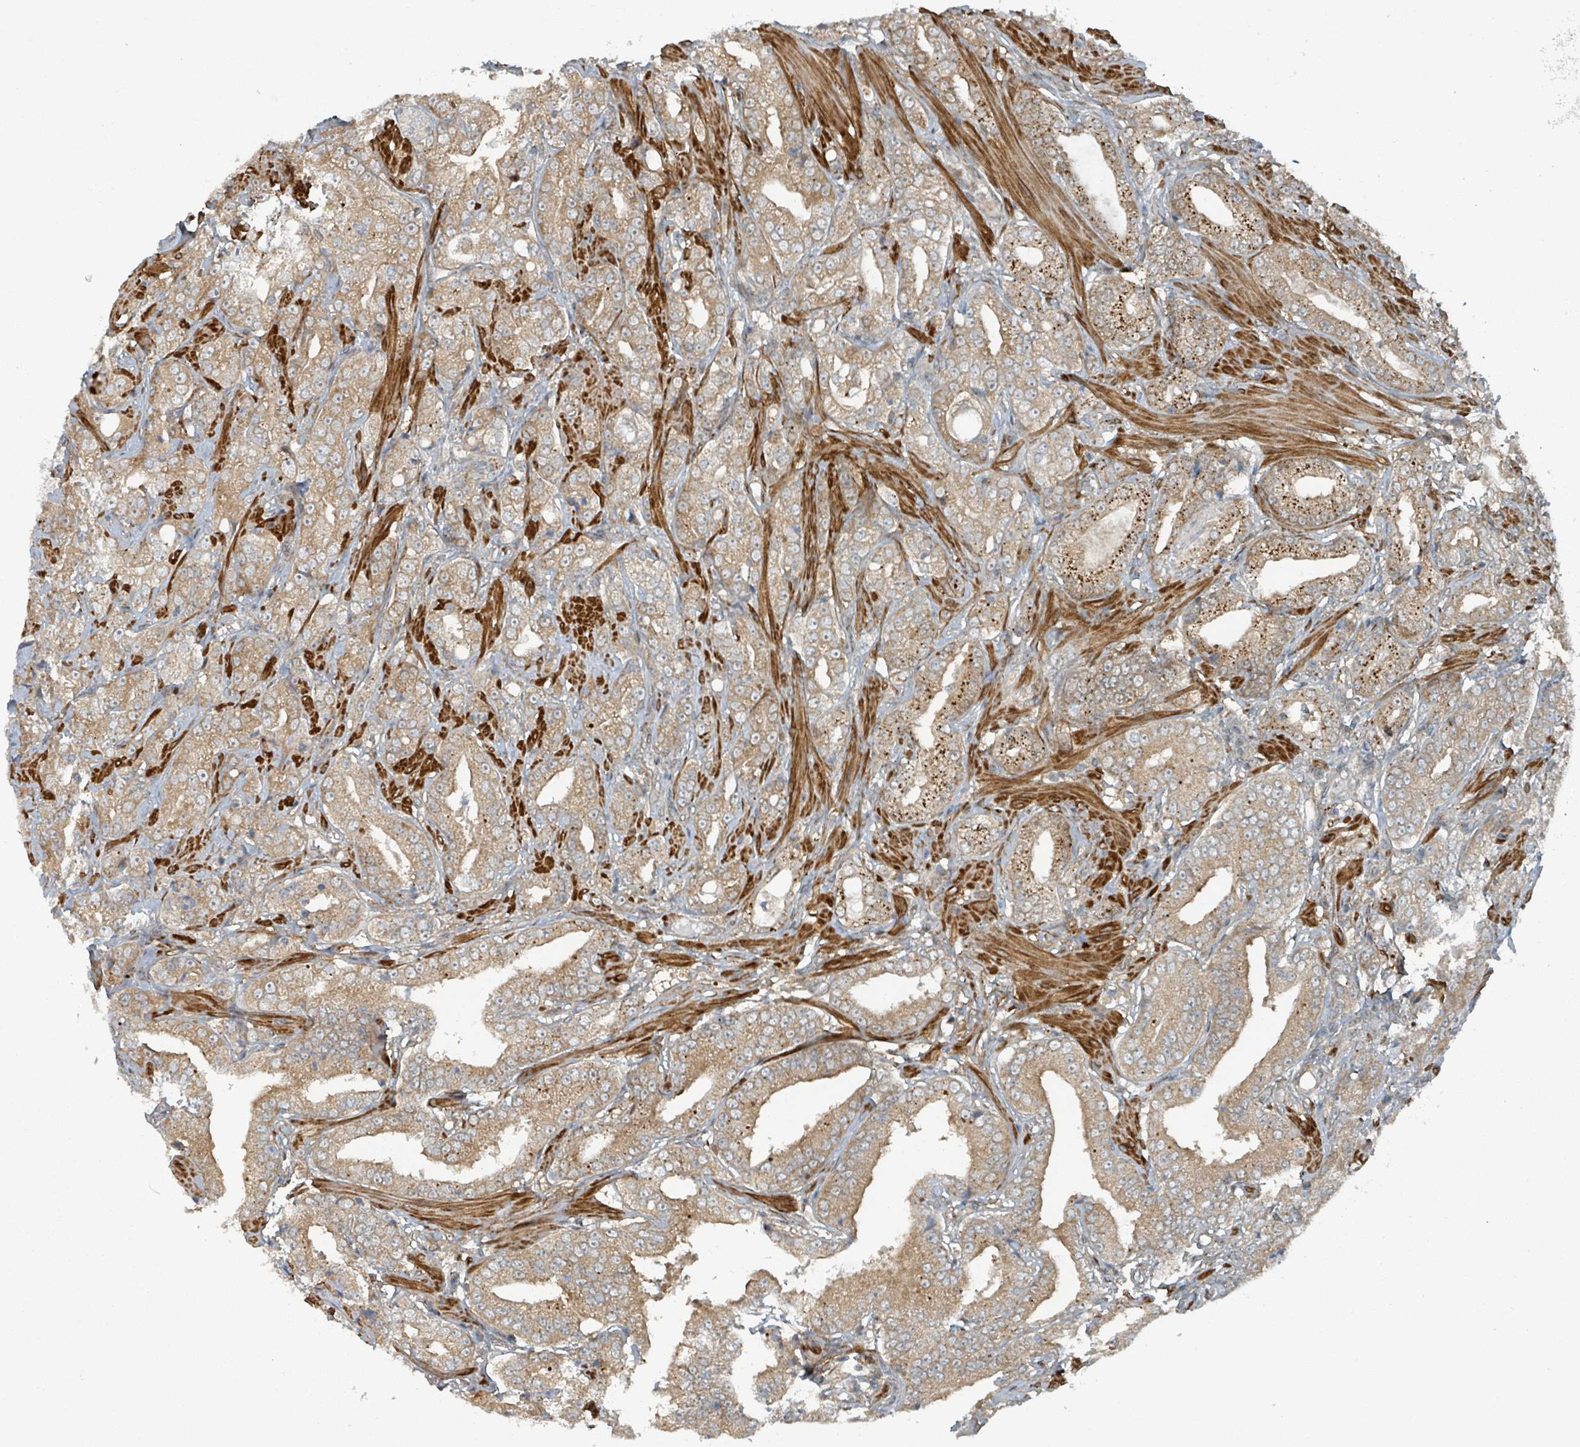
{"staining": {"intensity": "moderate", "quantity": ">75%", "location": "cytoplasmic/membranous"}, "tissue": "prostate cancer", "cell_type": "Tumor cells", "image_type": "cancer", "snomed": [{"axis": "morphology", "description": "Adenocarcinoma, Low grade"}, {"axis": "topography", "description": "Prostate"}], "caption": "High-power microscopy captured an immunohistochemistry image of prostate cancer (adenocarcinoma (low-grade)), revealing moderate cytoplasmic/membranous staining in about >75% of tumor cells. The protein is stained brown, and the nuclei are stained in blue (DAB IHC with brightfield microscopy, high magnification).", "gene": "RHPN2", "patient": {"sex": "male", "age": 67}}